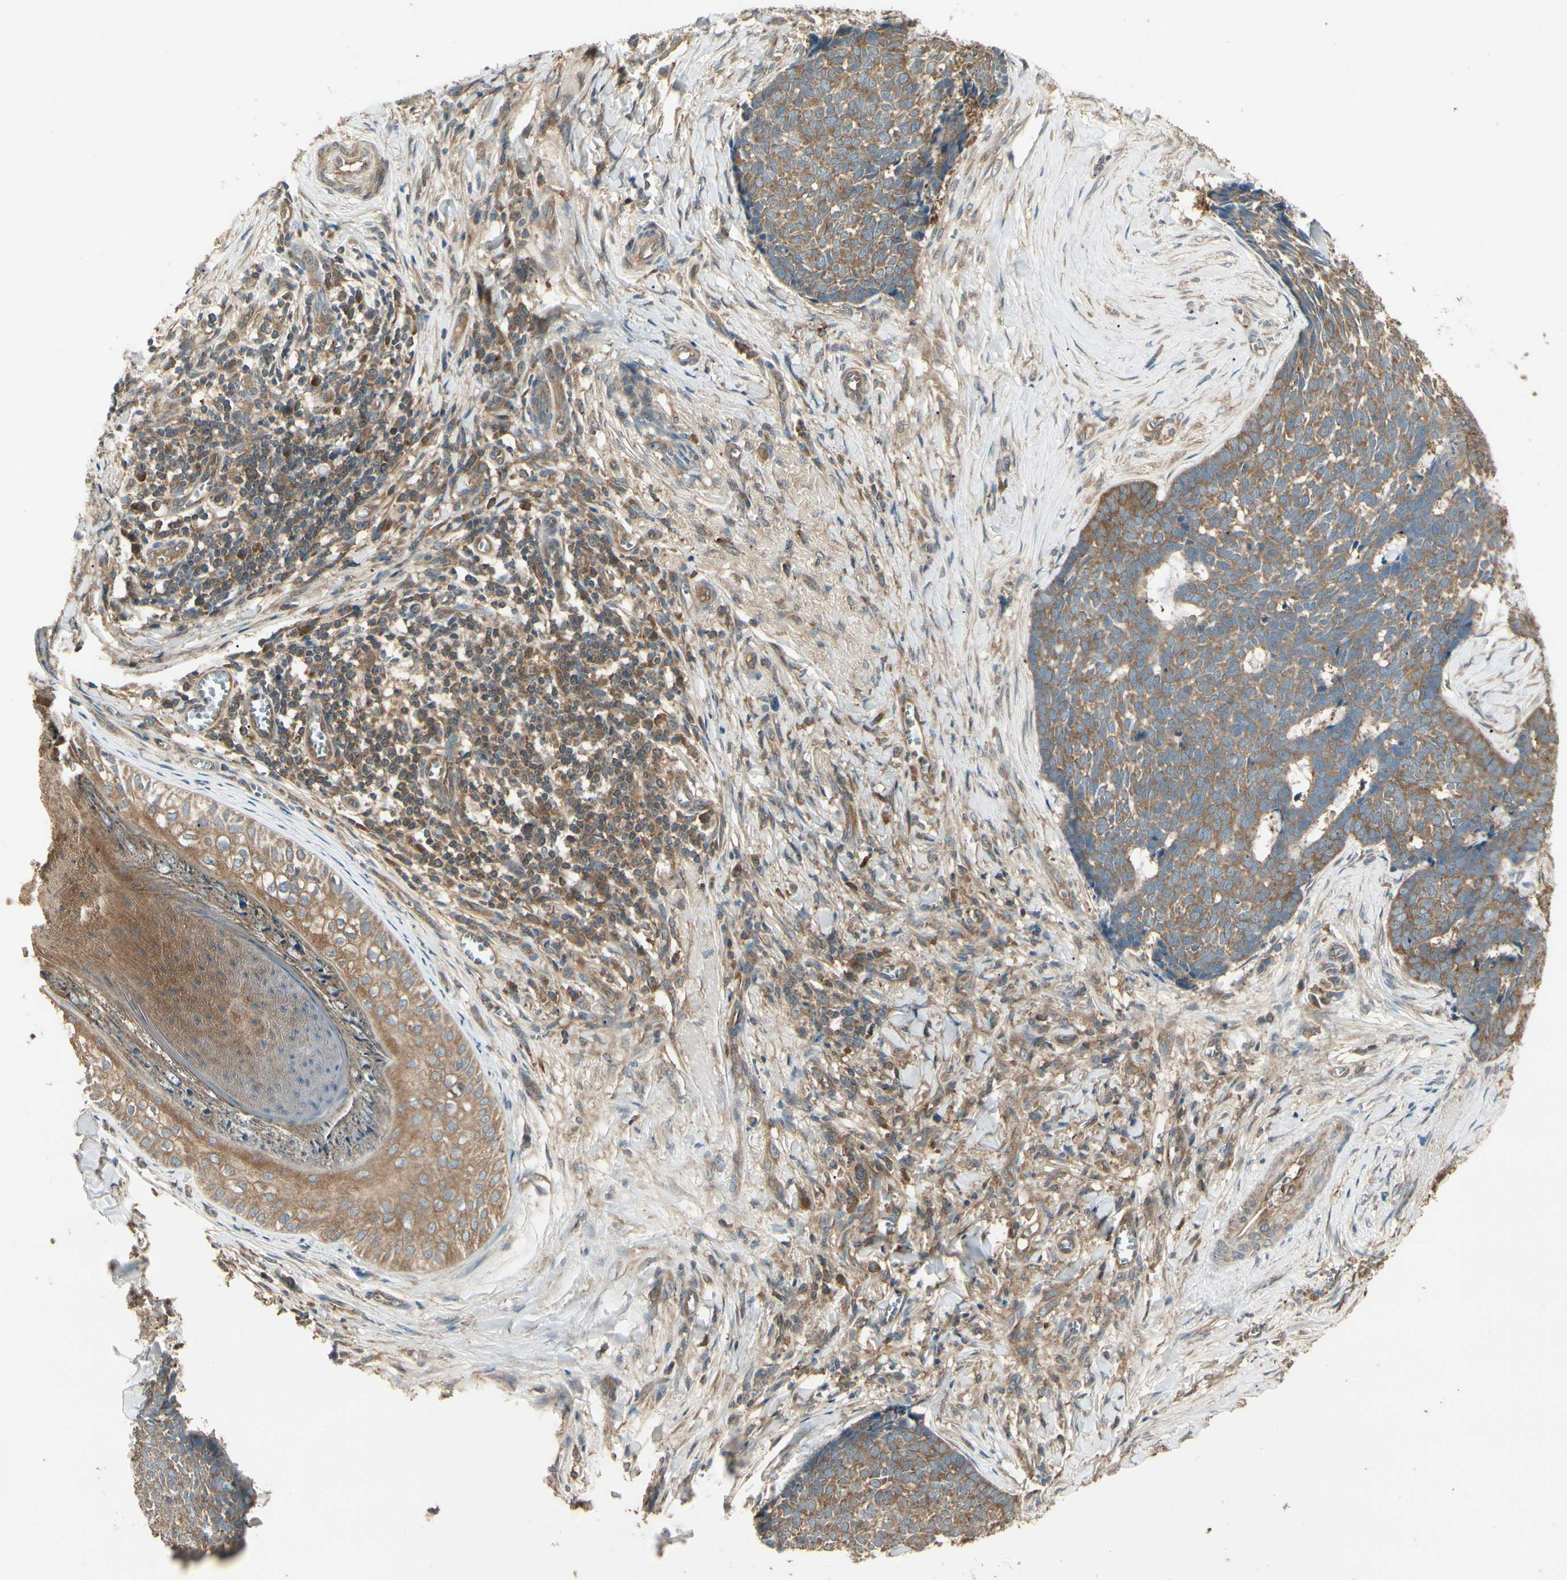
{"staining": {"intensity": "moderate", "quantity": ">75%", "location": "cytoplasmic/membranous"}, "tissue": "skin cancer", "cell_type": "Tumor cells", "image_type": "cancer", "snomed": [{"axis": "morphology", "description": "Basal cell carcinoma"}, {"axis": "topography", "description": "Skin"}], "caption": "High-magnification brightfield microscopy of skin basal cell carcinoma stained with DAB (brown) and counterstained with hematoxylin (blue). tumor cells exhibit moderate cytoplasmic/membranous expression is present in approximately>75% of cells.", "gene": "CCT7", "patient": {"sex": "male", "age": 84}}